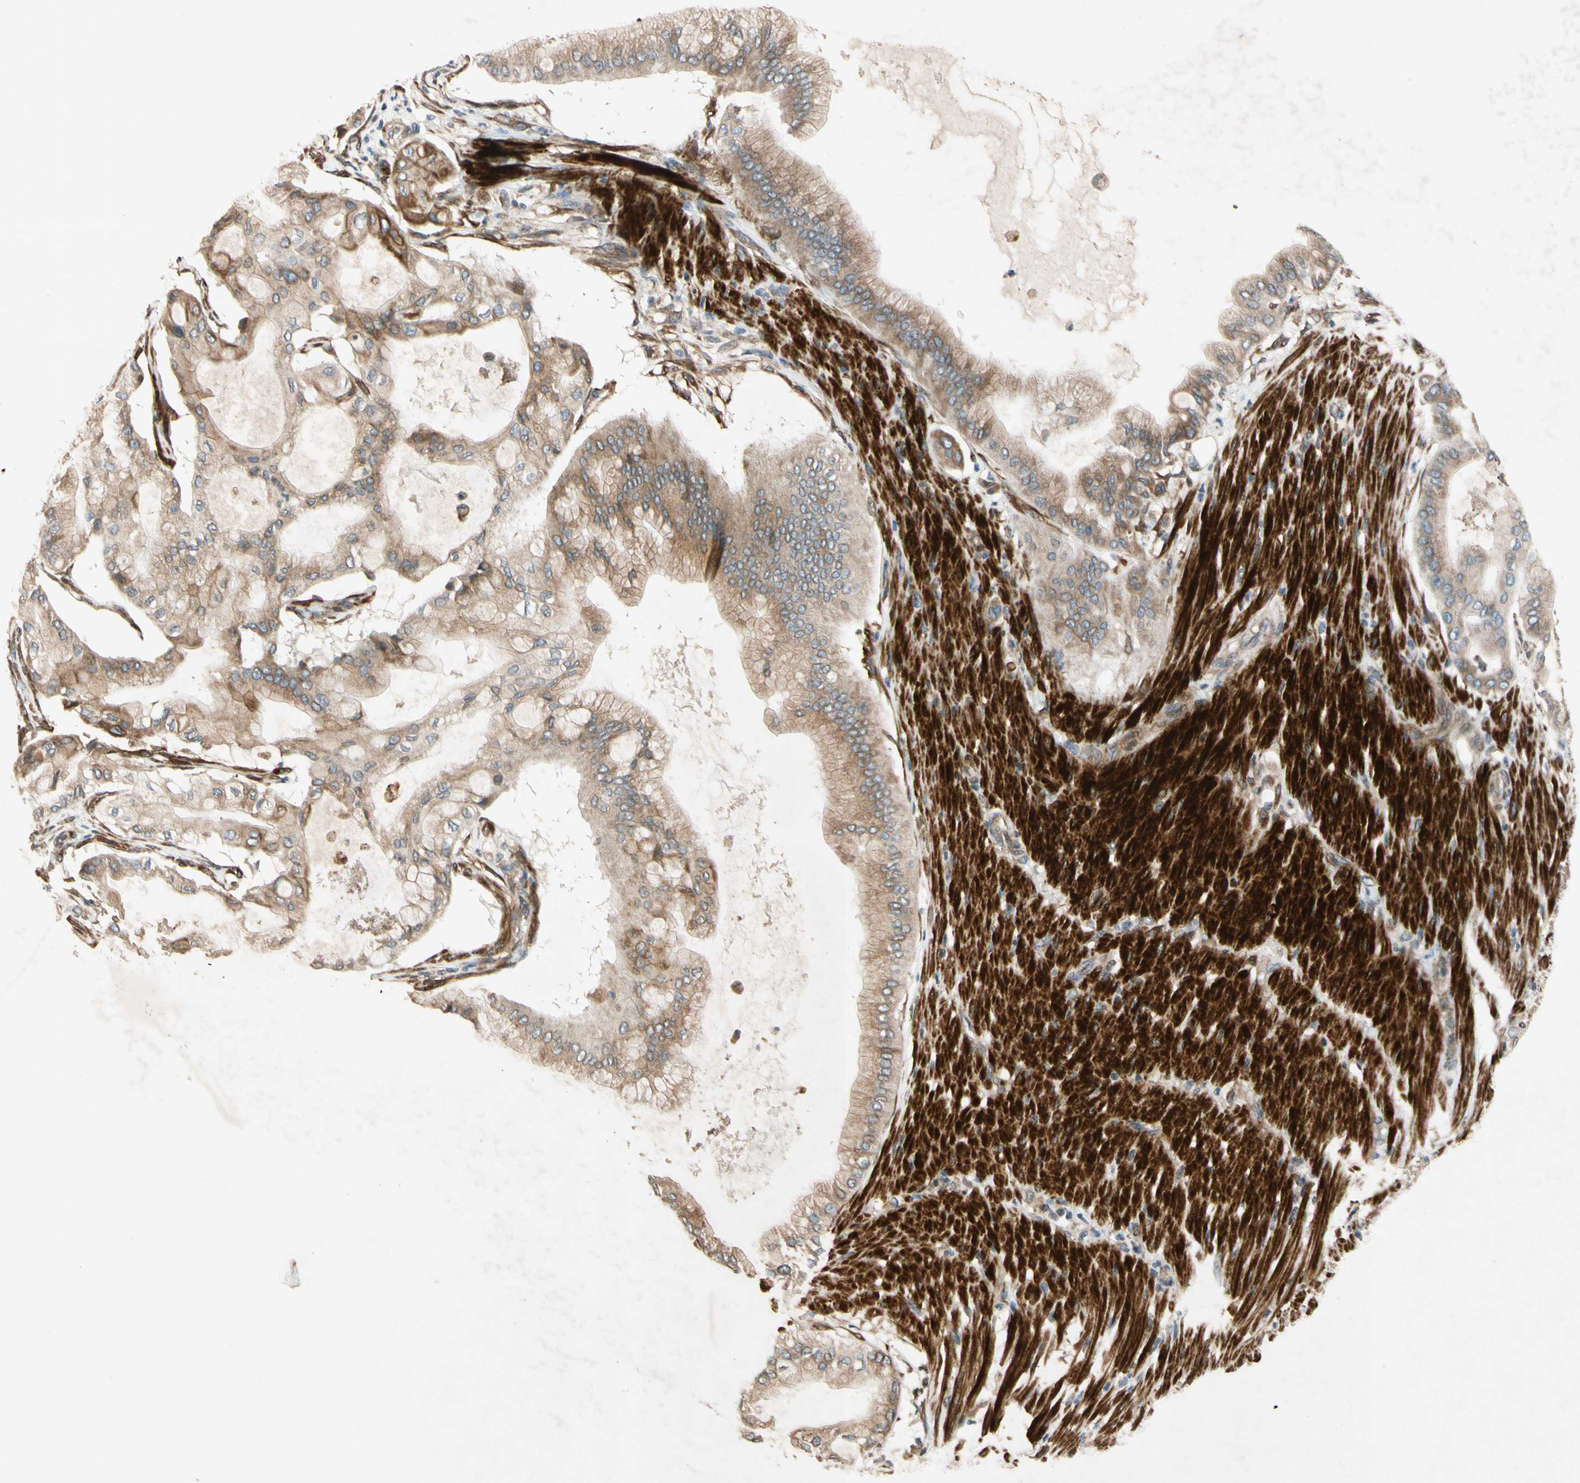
{"staining": {"intensity": "weak", "quantity": ">75%", "location": "cytoplasmic/membranous,nuclear"}, "tissue": "pancreatic cancer", "cell_type": "Tumor cells", "image_type": "cancer", "snomed": [{"axis": "morphology", "description": "Adenocarcinoma, NOS"}, {"axis": "morphology", "description": "Adenocarcinoma, metastatic, NOS"}, {"axis": "topography", "description": "Lymph node"}, {"axis": "topography", "description": "Pancreas"}, {"axis": "topography", "description": "Duodenum"}], "caption": "Immunohistochemical staining of human pancreatic cancer (adenocarcinoma) shows weak cytoplasmic/membranous and nuclear protein expression in about >75% of tumor cells. (DAB (3,3'-diaminobenzidine) = brown stain, brightfield microscopy at high magnification).", "gene": "PTPRU", "patient": {"sex": "female", "age": 64}}